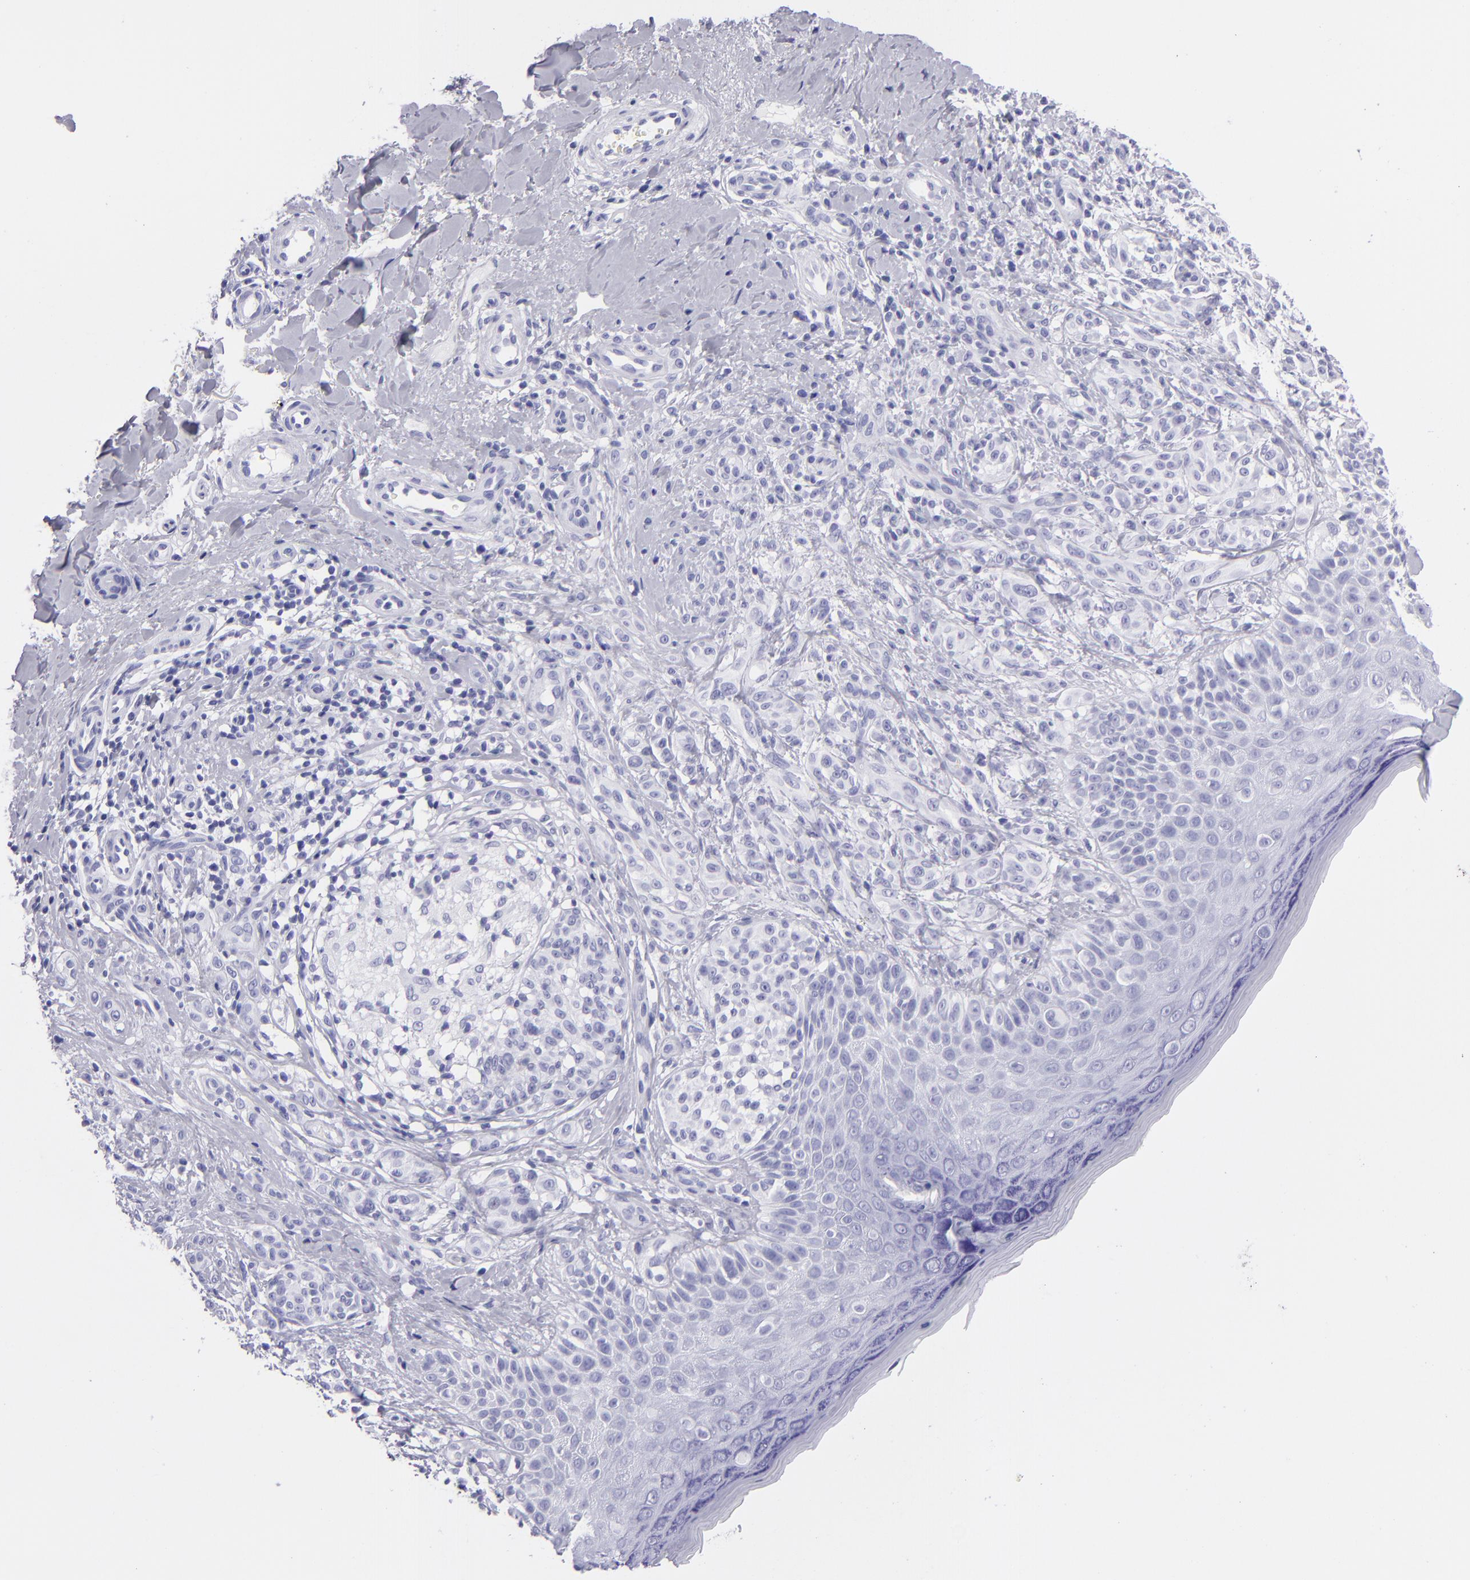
{"staining": {"intensity": "negative", "quantity": "none", "location": "none"}, "tissue": "melanoma", "cell_type": "Tumor cells", "image_type": "cancer", "snomed": [{"axis": "morphology", "description": "Malignant melanoma, NOS"}, {"axis": "topography", "description": "Skin"}], "caption": "Malignant melanoma was stained to show a protein in brown. There is no significant staining in tumor cells.", "gene": "PVALB", "patient": {"sex": "male", "age": 57}}